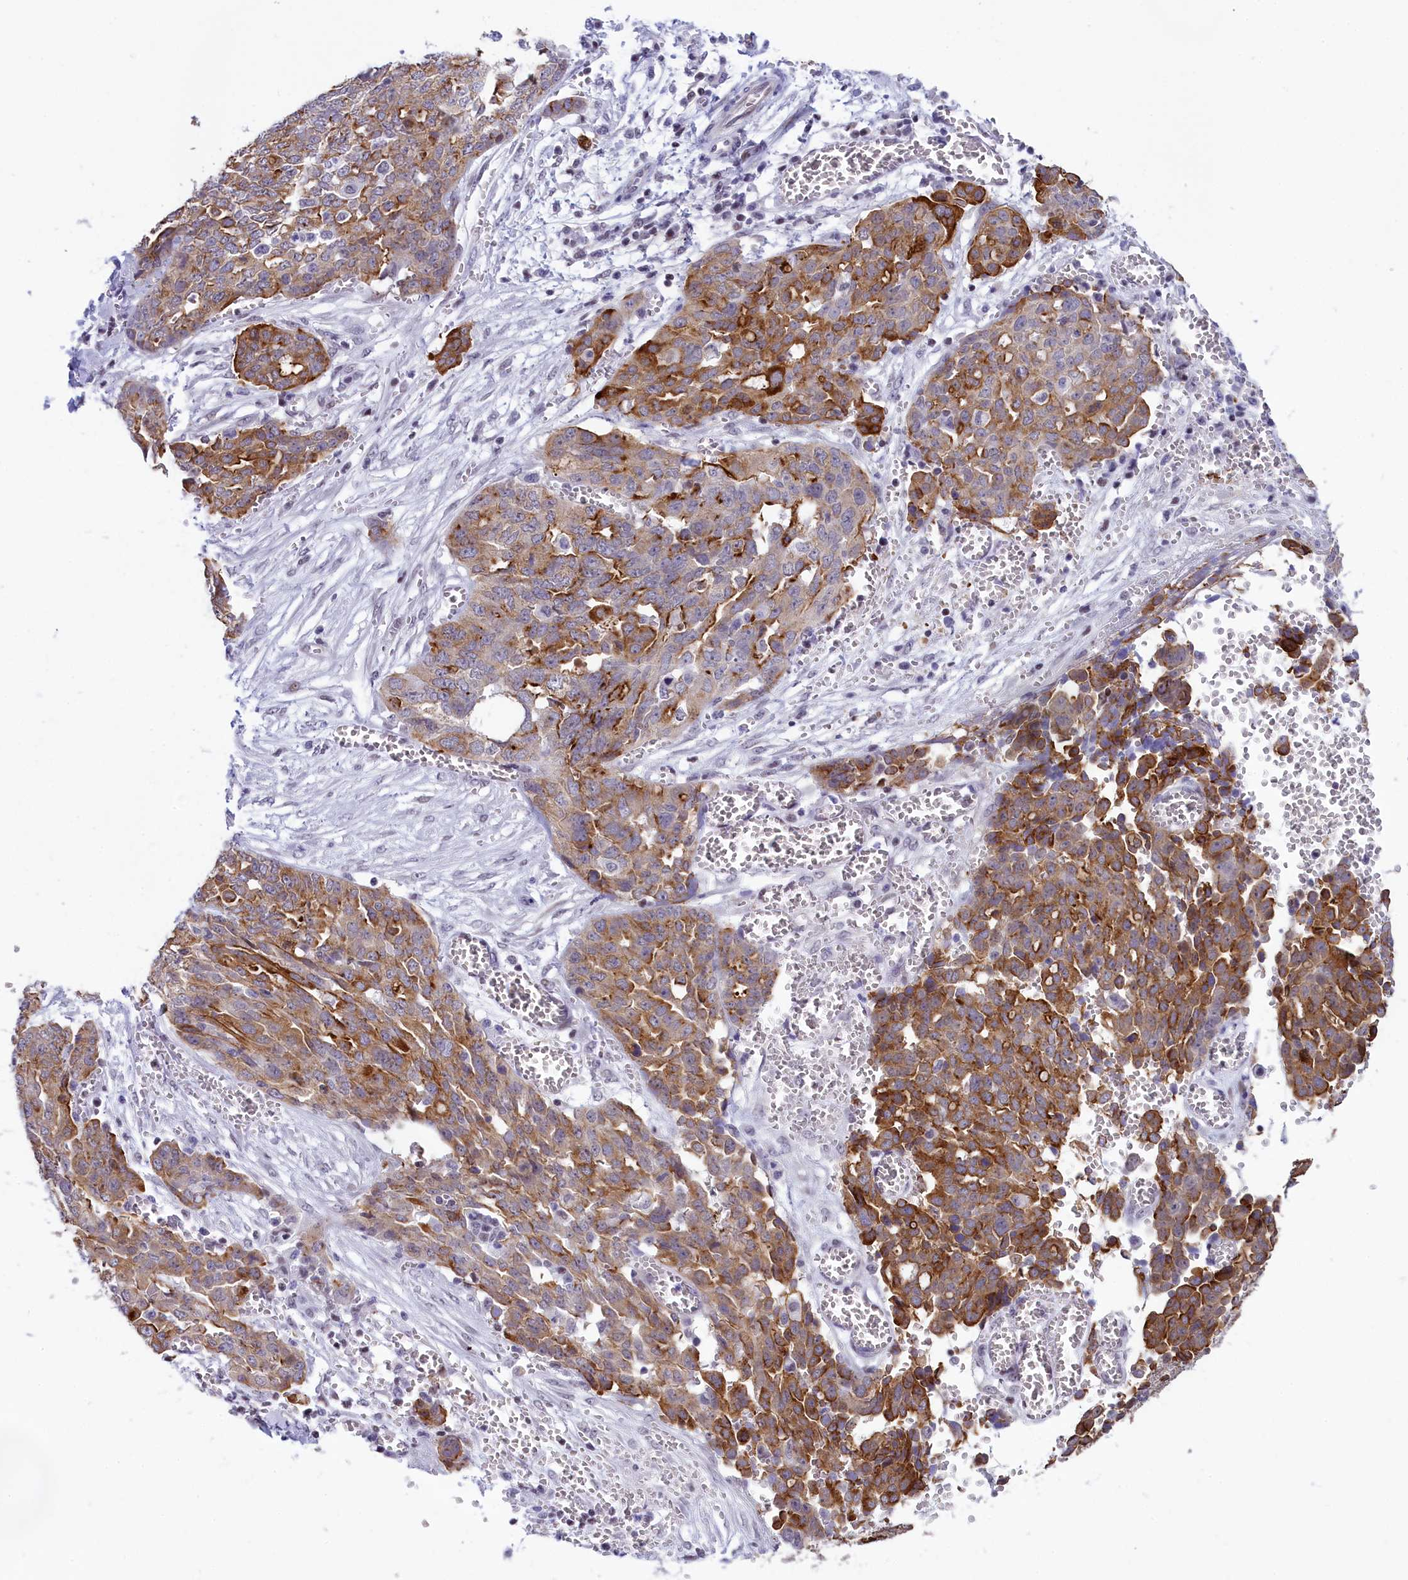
{"staining": {"intensity": "moderate", "quantity": ">75%", "location": "cytoplasmic/membranous"}, "tissue": "ovarian cancer", "cell_type": "Tumor cells", "image_type": "cancer", "snomed": [{"axis": "morphology", "description": "Cystadenocarcinoma, serous, NOS"}, {"axis": "topography", "description": "Soft tissue"}, {"axis": "topography", "description": "Ovary"}], "caption": "About >75% of tumor cells in serous cystadenocarcinoma (ovarian) reveal moderate cytoplasmic/membranous protein positivity as visualized by brown immunohistochemical staining.", "gene": "SPIRE2", "patient": {"sex": "female", "age": 57}}